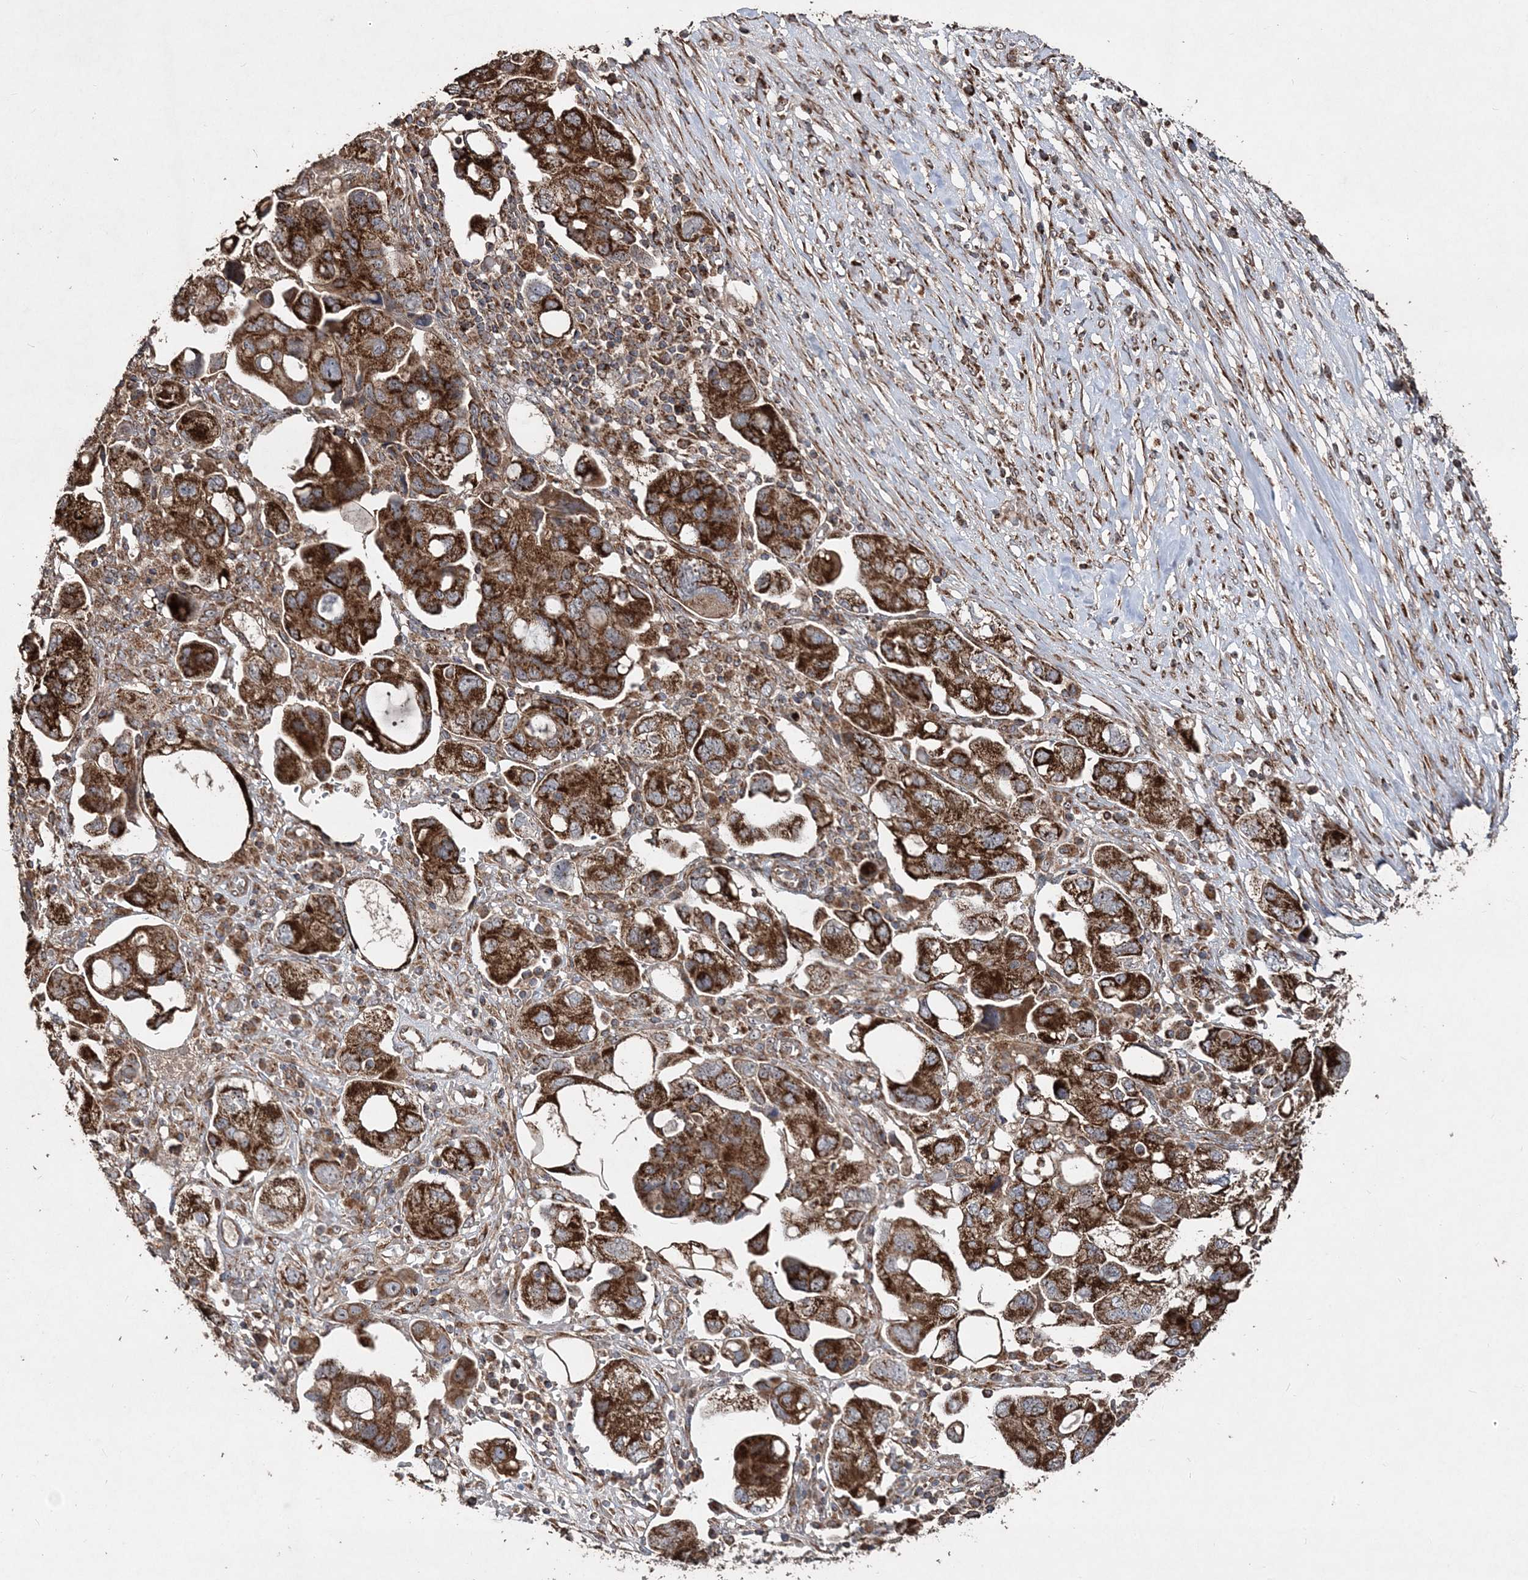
{"staining": {"intensity": "strong", "quantity": ">75%", "location": "cytoplasmic/membranous"}, "tissue": "ovarian cancer", "cell_type": "Tumor cells", "image_type": "cancer", "snomed": [{"axis": "morphology", "description": "Carcinoma, NOS"}, {"axis": "morphology", "description": "Cystadenocarcinoma, serous, NOS"}, {"axis": "topography", "description": "Ovary"}], "caption": "This micrograph reveals immunohistochemistry staining of human ovarian cancer, with high strong cytoplasmic/membranous staining in about >75% of tumor cells.", "gene": "POC5", "patient": {"sex": "female", "age": 69}}